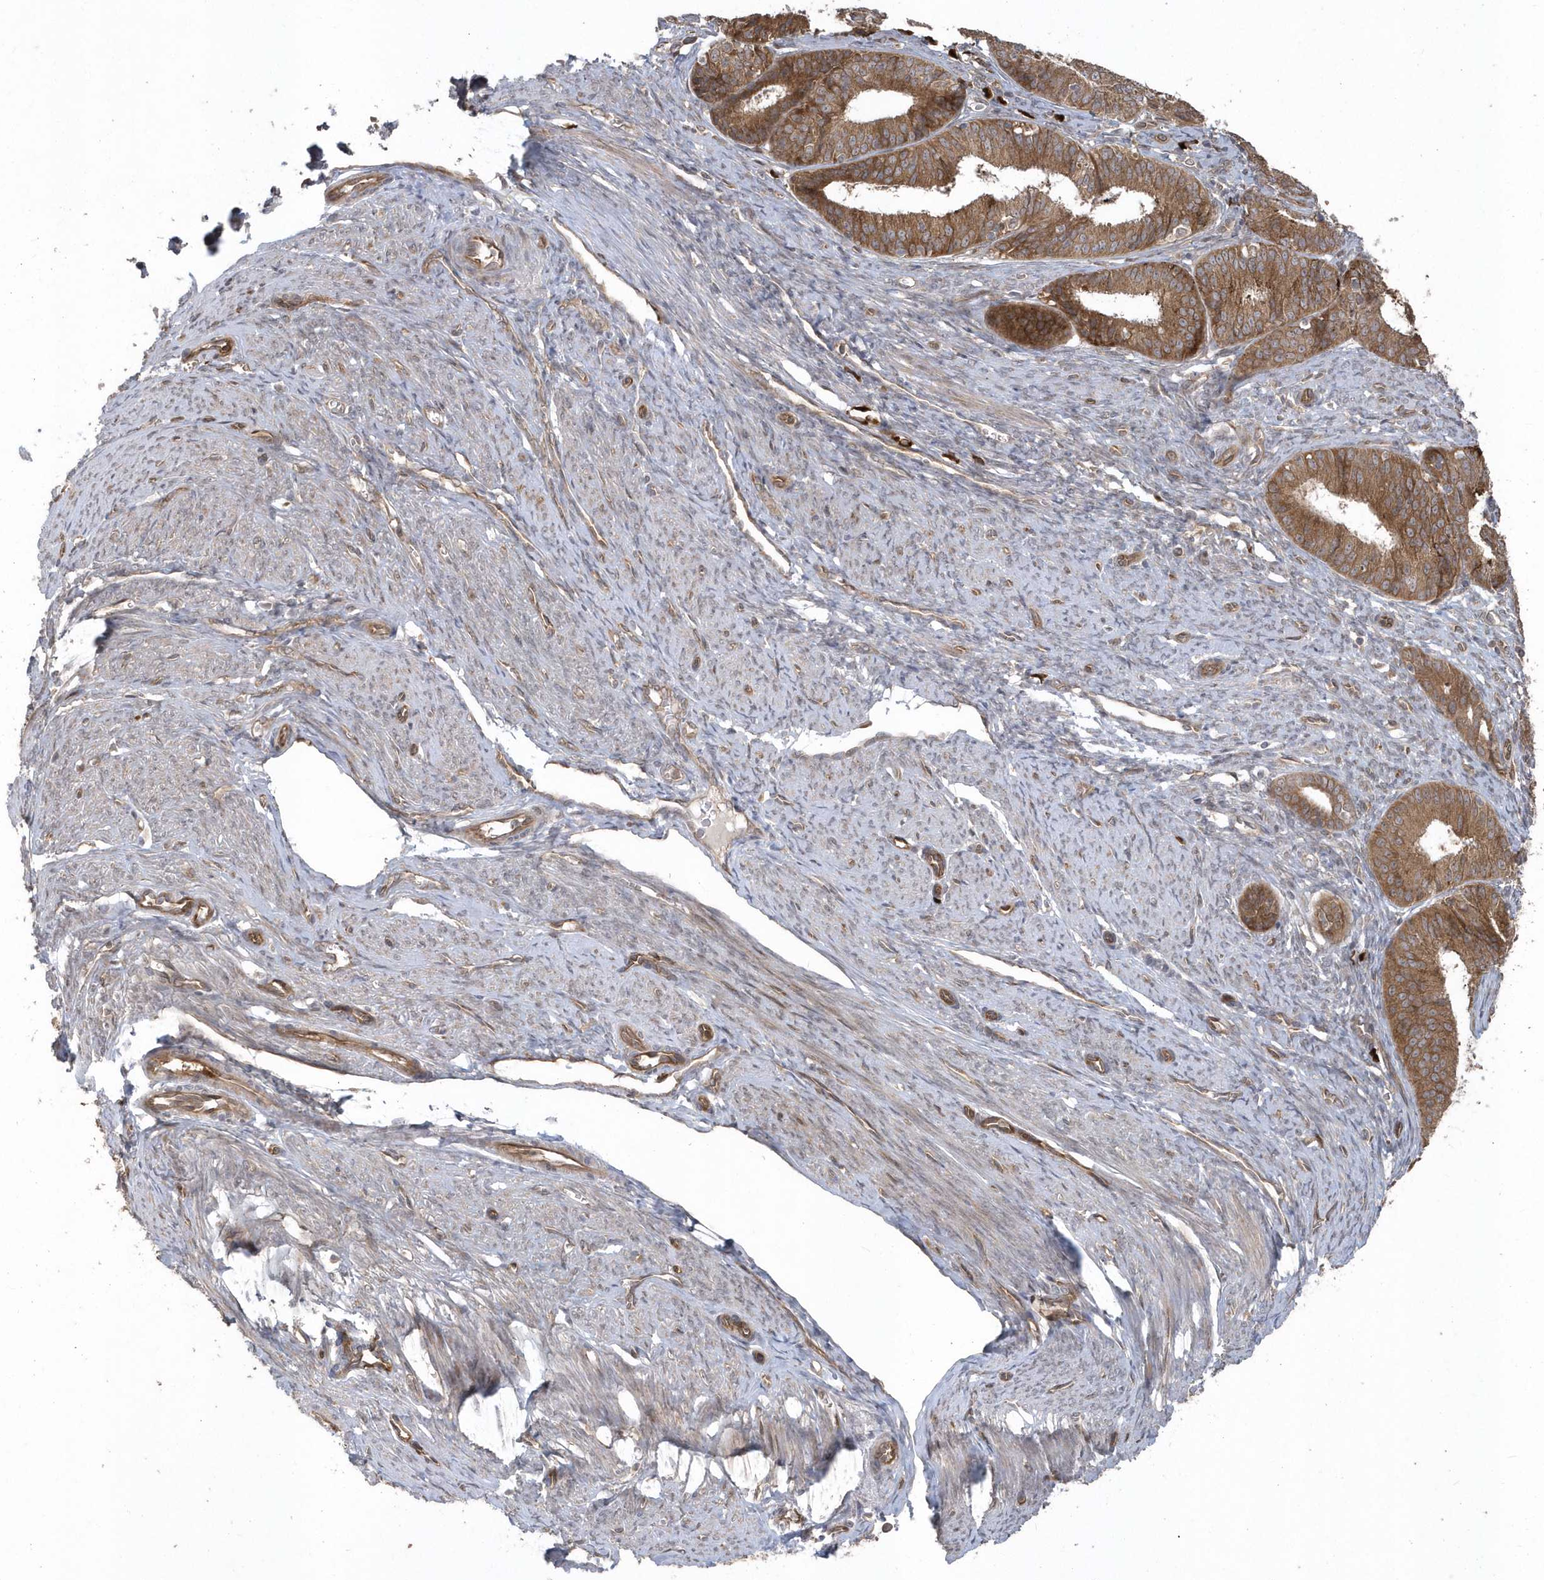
{"staining": {"intensity": "moderate", "quantity": ">75%", "location": "cytoplasmic/membranous"}, "tissue": "endometrial cancer", "cell_type": "Tumor cells", "image_type": "cancer", "snomed": [{"axis": "morphology", "description": "Adenocarcinoma, NOS"}, {"axis": "topography", "description": "Endometrium"}], "caption": "Immunohistochemical staining of human adenocarcinoma (endometrial) demonstrates moderate cytoplasmic/membranous protein staining in about >75% of tumor cells.", "gene": "HERPUD1", "patient": {"sex": "female", "age": 51}}